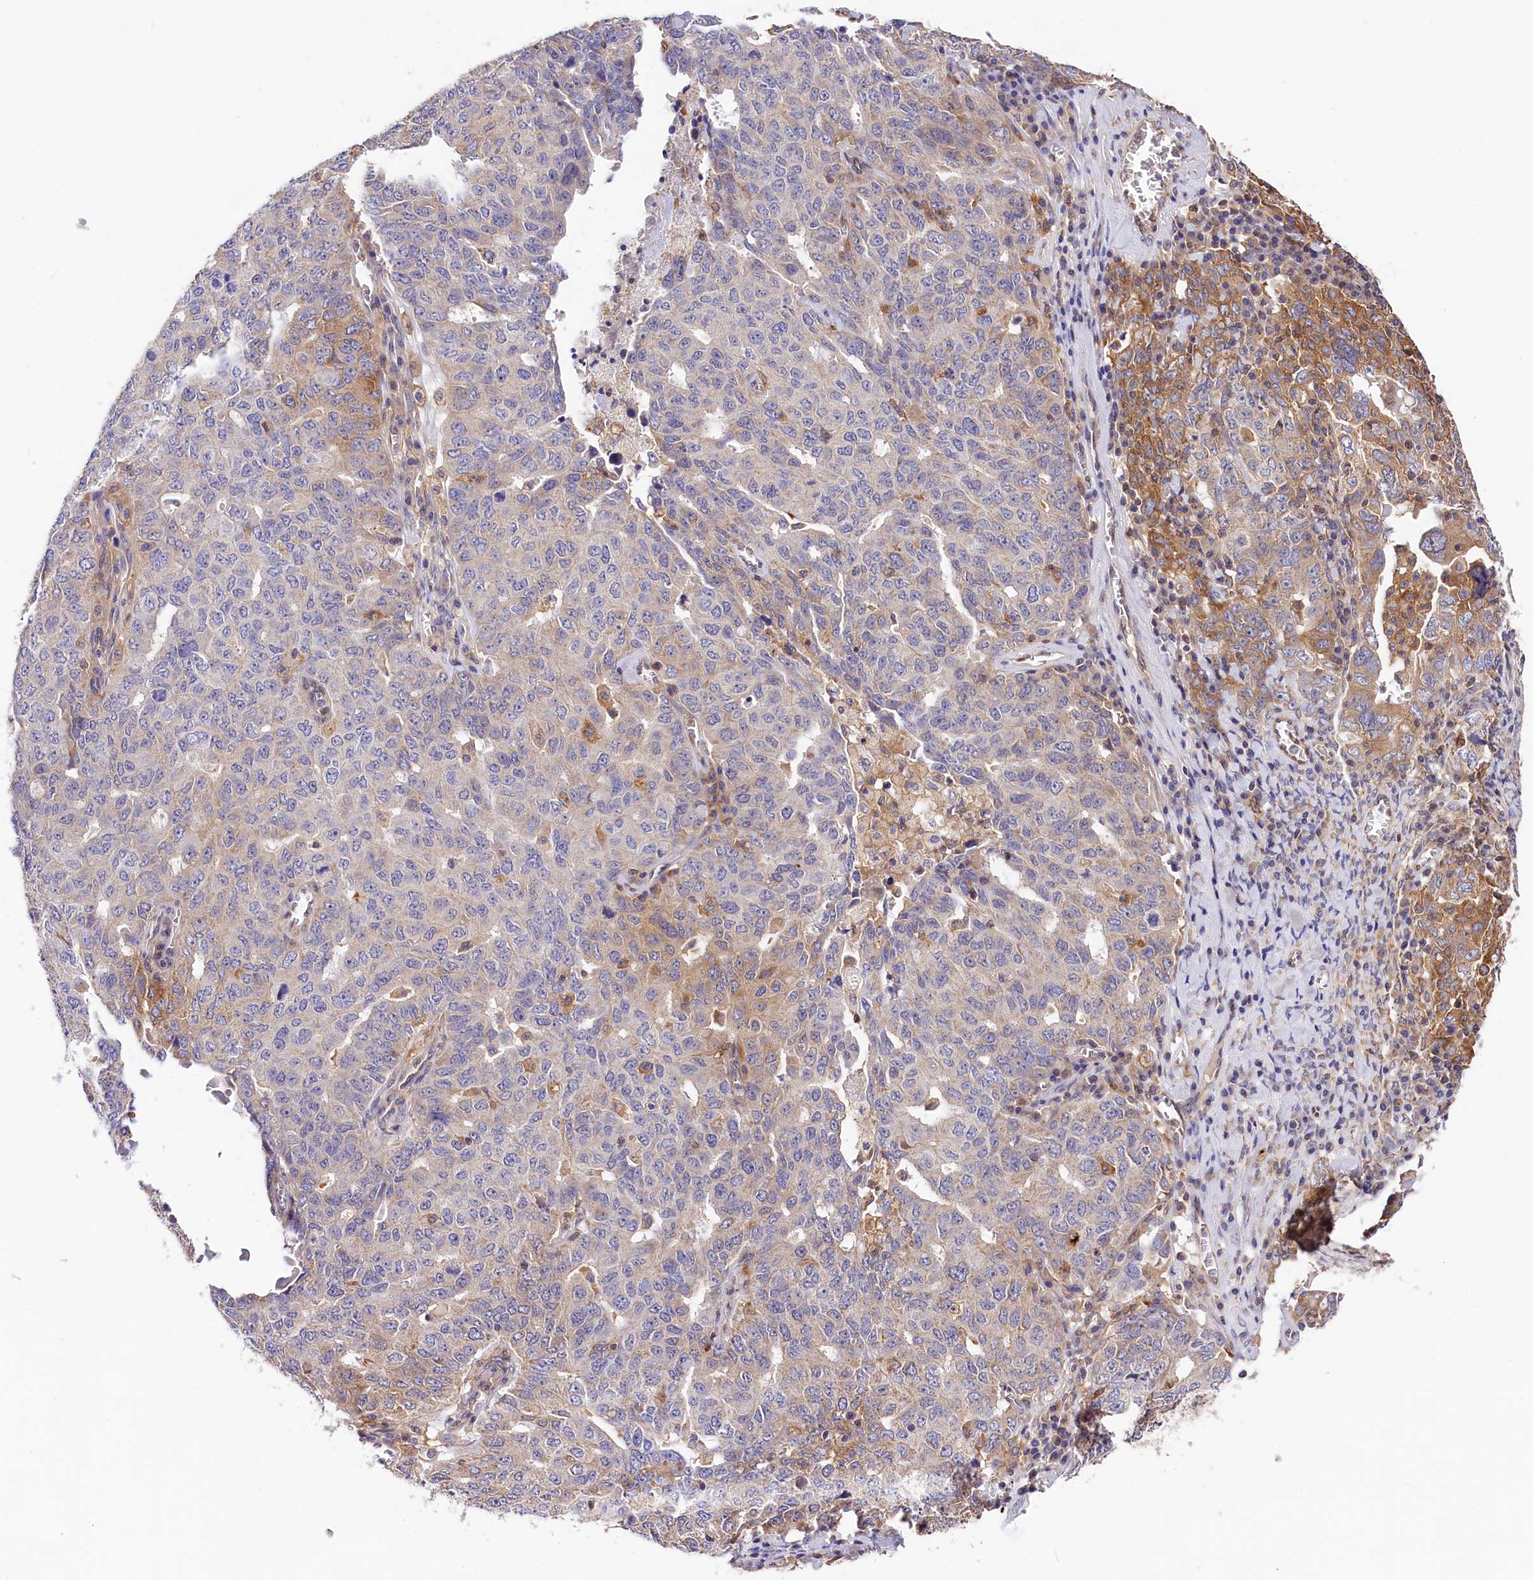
{"staining": {"intensity": "moderate", "quantity": "25%-75%", "location": "cytoplasmic/membranous"}, "tissue": "ovarian cancer", "cell_type": "Tumor cells", "image_type": "cancer", "snomed": [{"axis": "morphology", "description": "Carcinoma, endometroid"}, {"axis": "topography", "description": "Ovary"}], "caption": "Moderate cytoplasmic/membranous positivity for a protein is seen in approximately 25%-75% of tumor cells of endometroid carcinoma (ovarian) using immunohistochemistry.", "gene": "OAS3", "patient": {"sex": "female", "age": 62}}